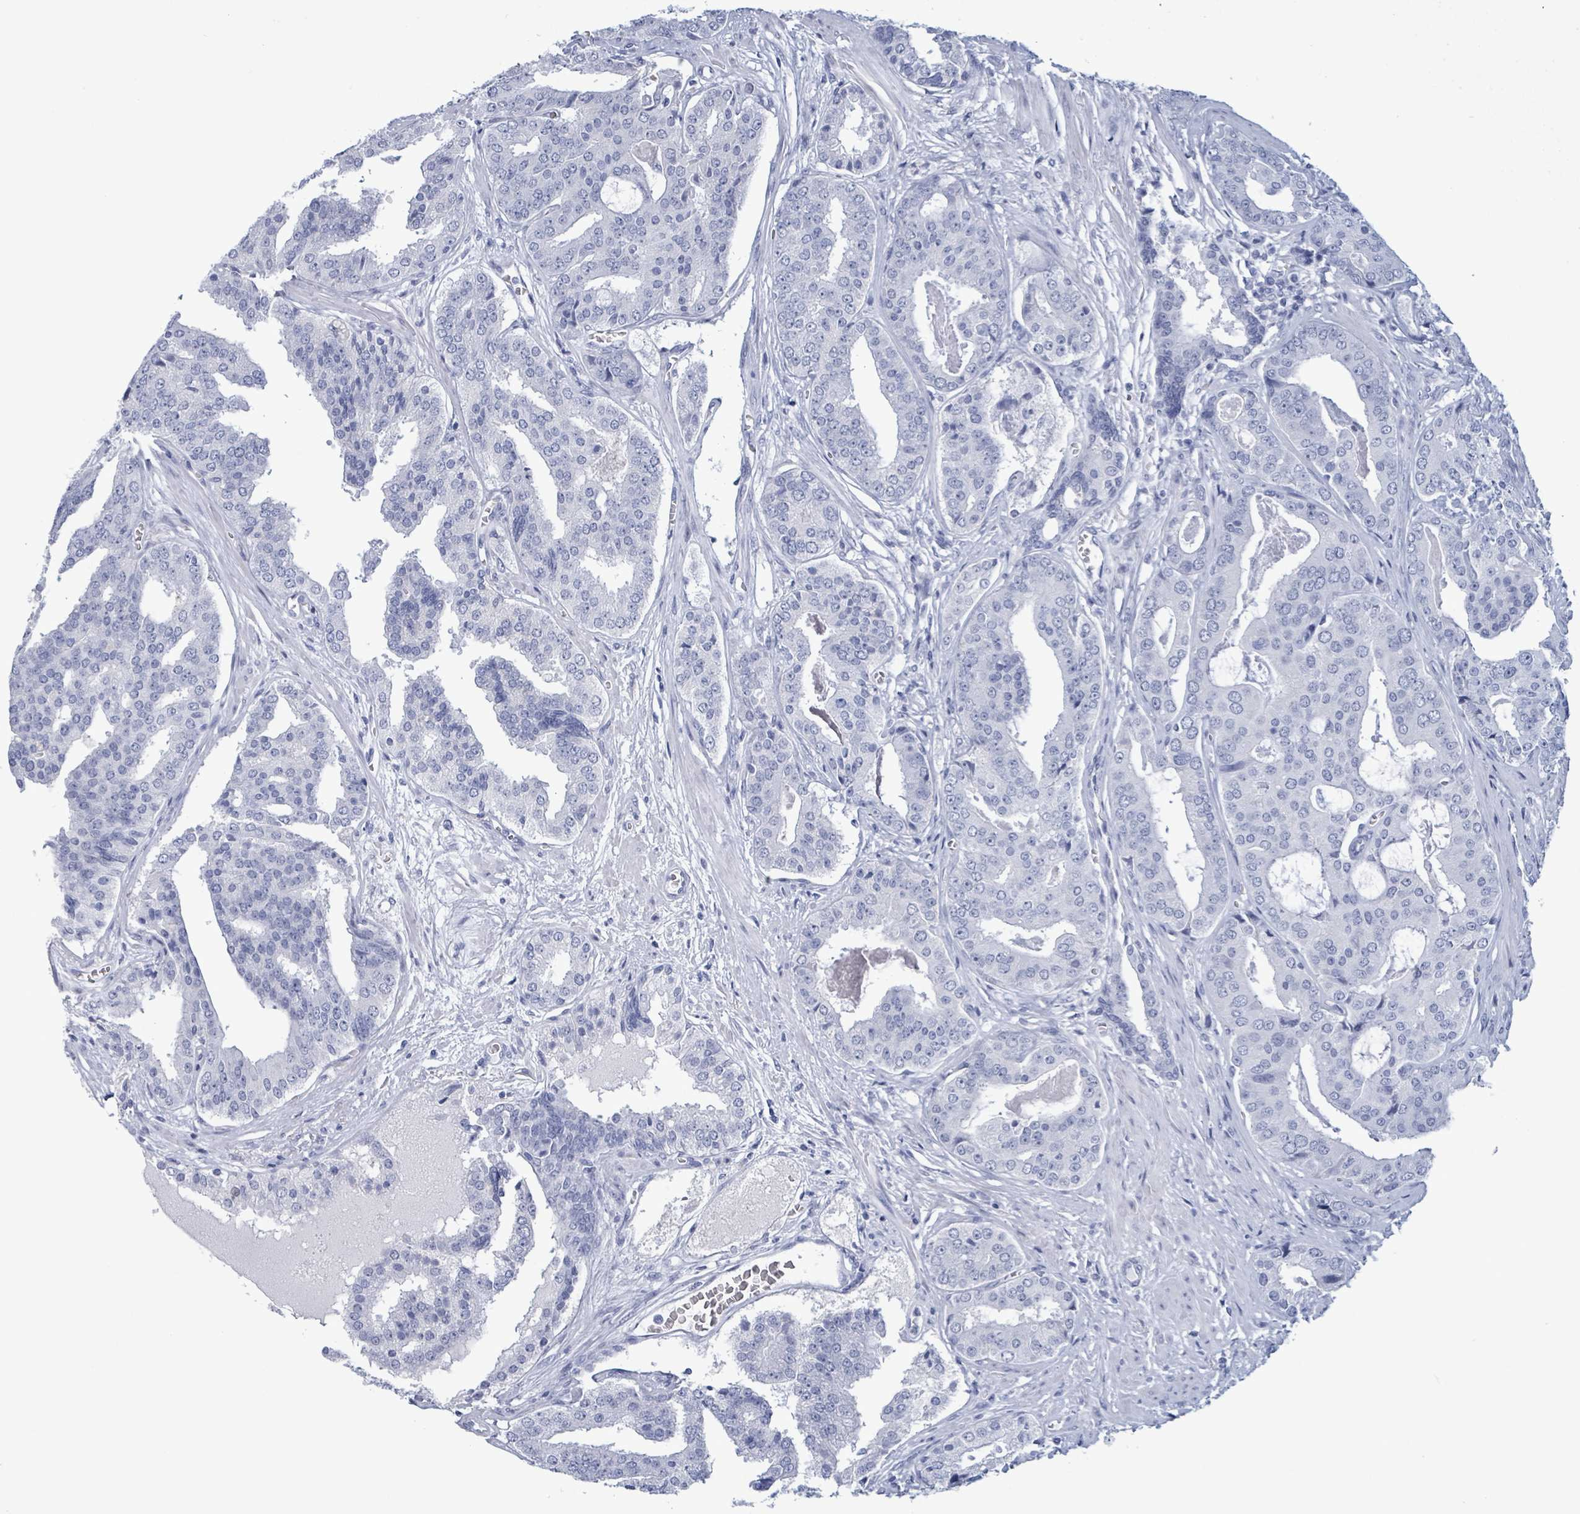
{"staining": {"intensity": "negative", "quantity": "none", "location": "none"}, "tissue": "prostate cancer", "cell_type": "Tumor cells", "image_type": "cancer", "snomed": [{"axis": "morphology", "description": "Adenocarcinoma, High grade"}, {"axis": "topography", "description": "Prostate"}], "caption": "The micrograph reveals no significant staining in tumor cells of prostate cancer (adenocarcinoma (high-grade)).", "gene": "NKX2-1", "patient": {"sex": "male", "age": 71}}